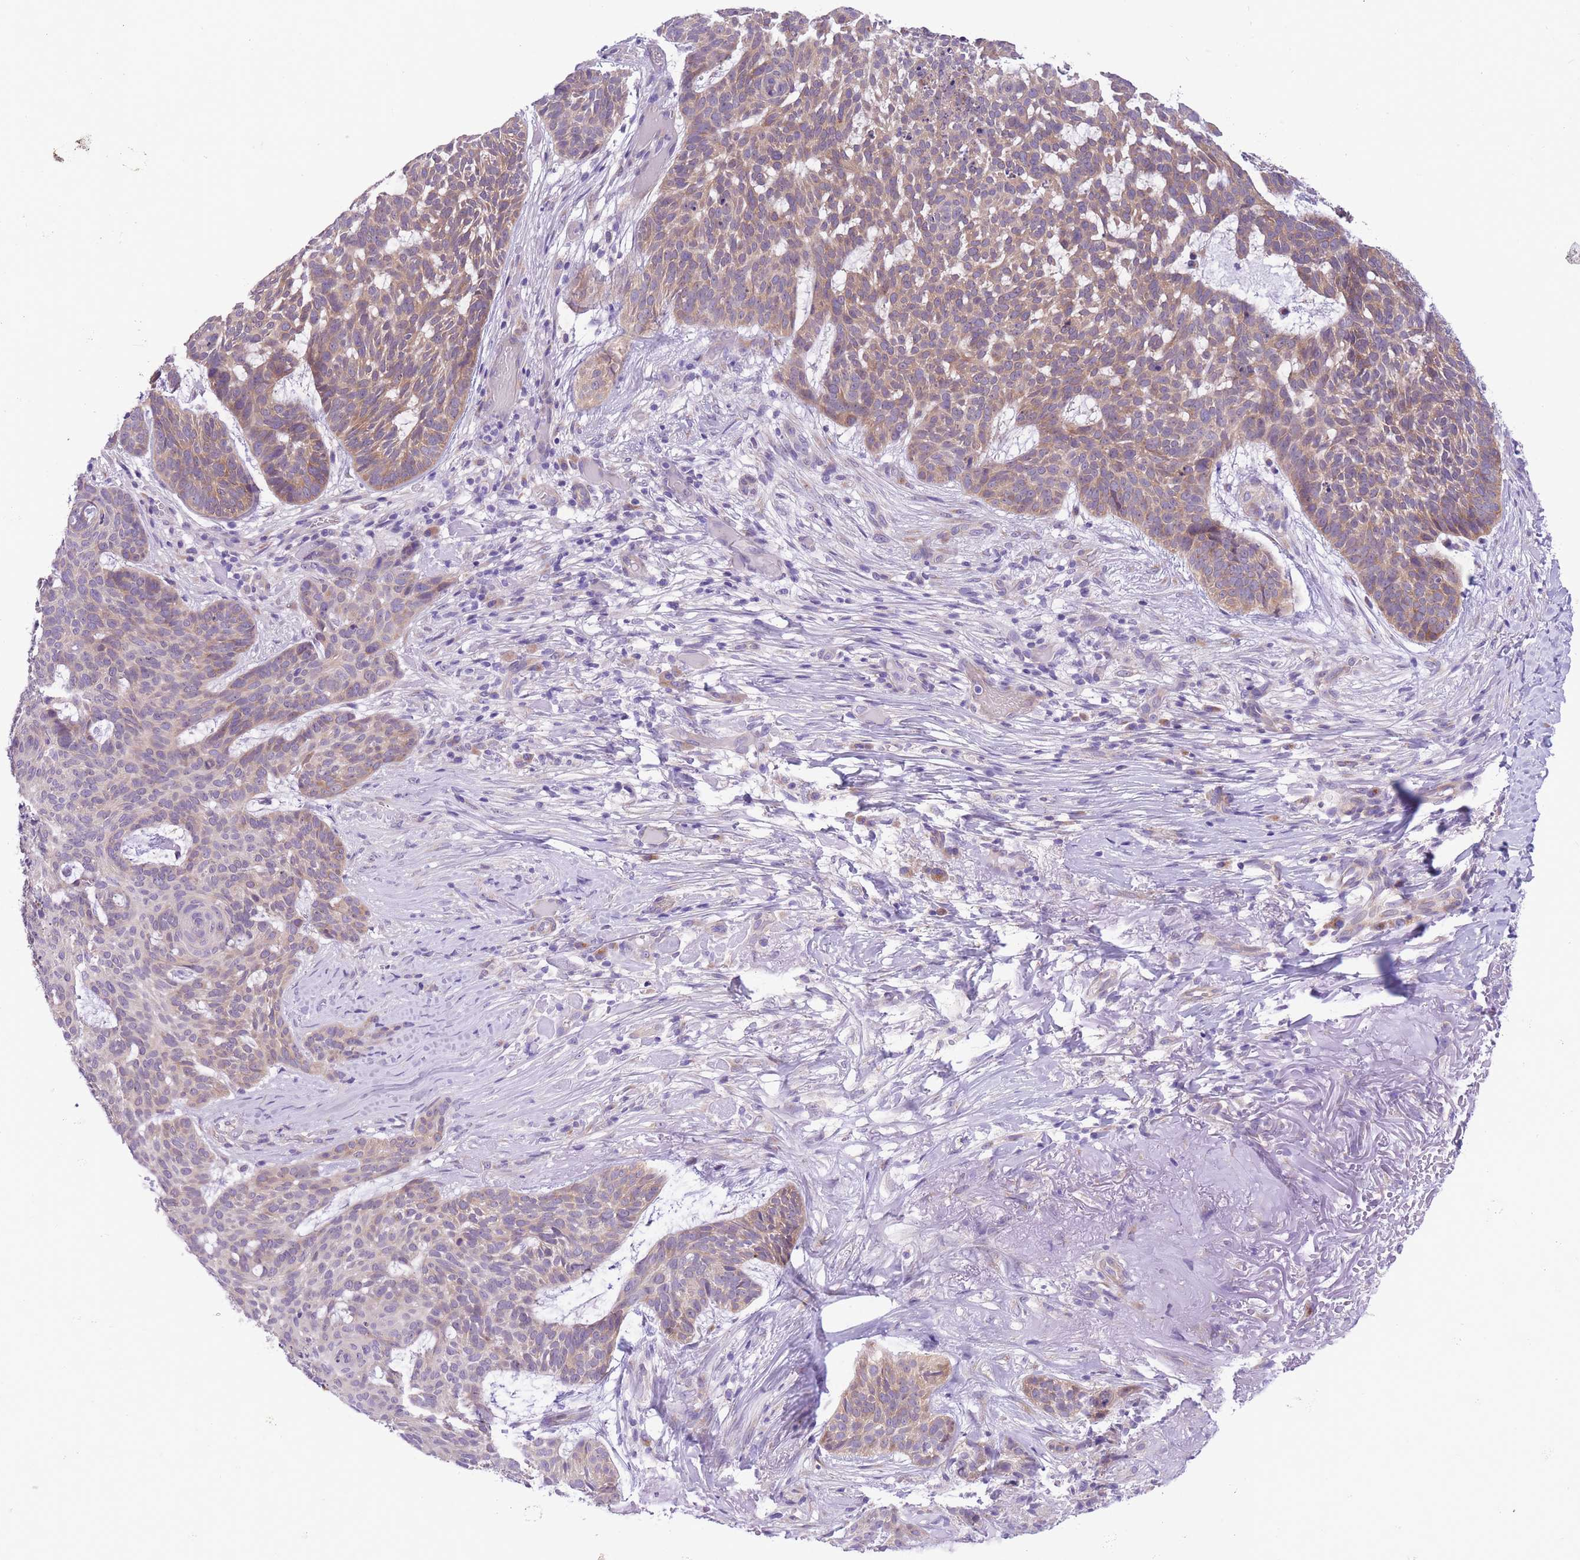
{"staining": {"intensity": "weak", "quantity": "25%-75%", "location": "cytoplasmic/membranous"}, "tissue": "skin cancer", "cell_type": "Tumor cells", "image_type": "cancer", "snomed": [{"axis": "morphology", "description": "Basal cell carcinoma"}, {"axis": "topography", "description": "Skin"}], "caption": "DAB (3,3'-diaminobenzidine) immunohistochemical staining of skin cancer shows weak cytoplasmic/membranous protein positivity in about 25%-75% of tumor cells.", "gene": "WWOX", "patient": {"sex": "female", "age": 89}}